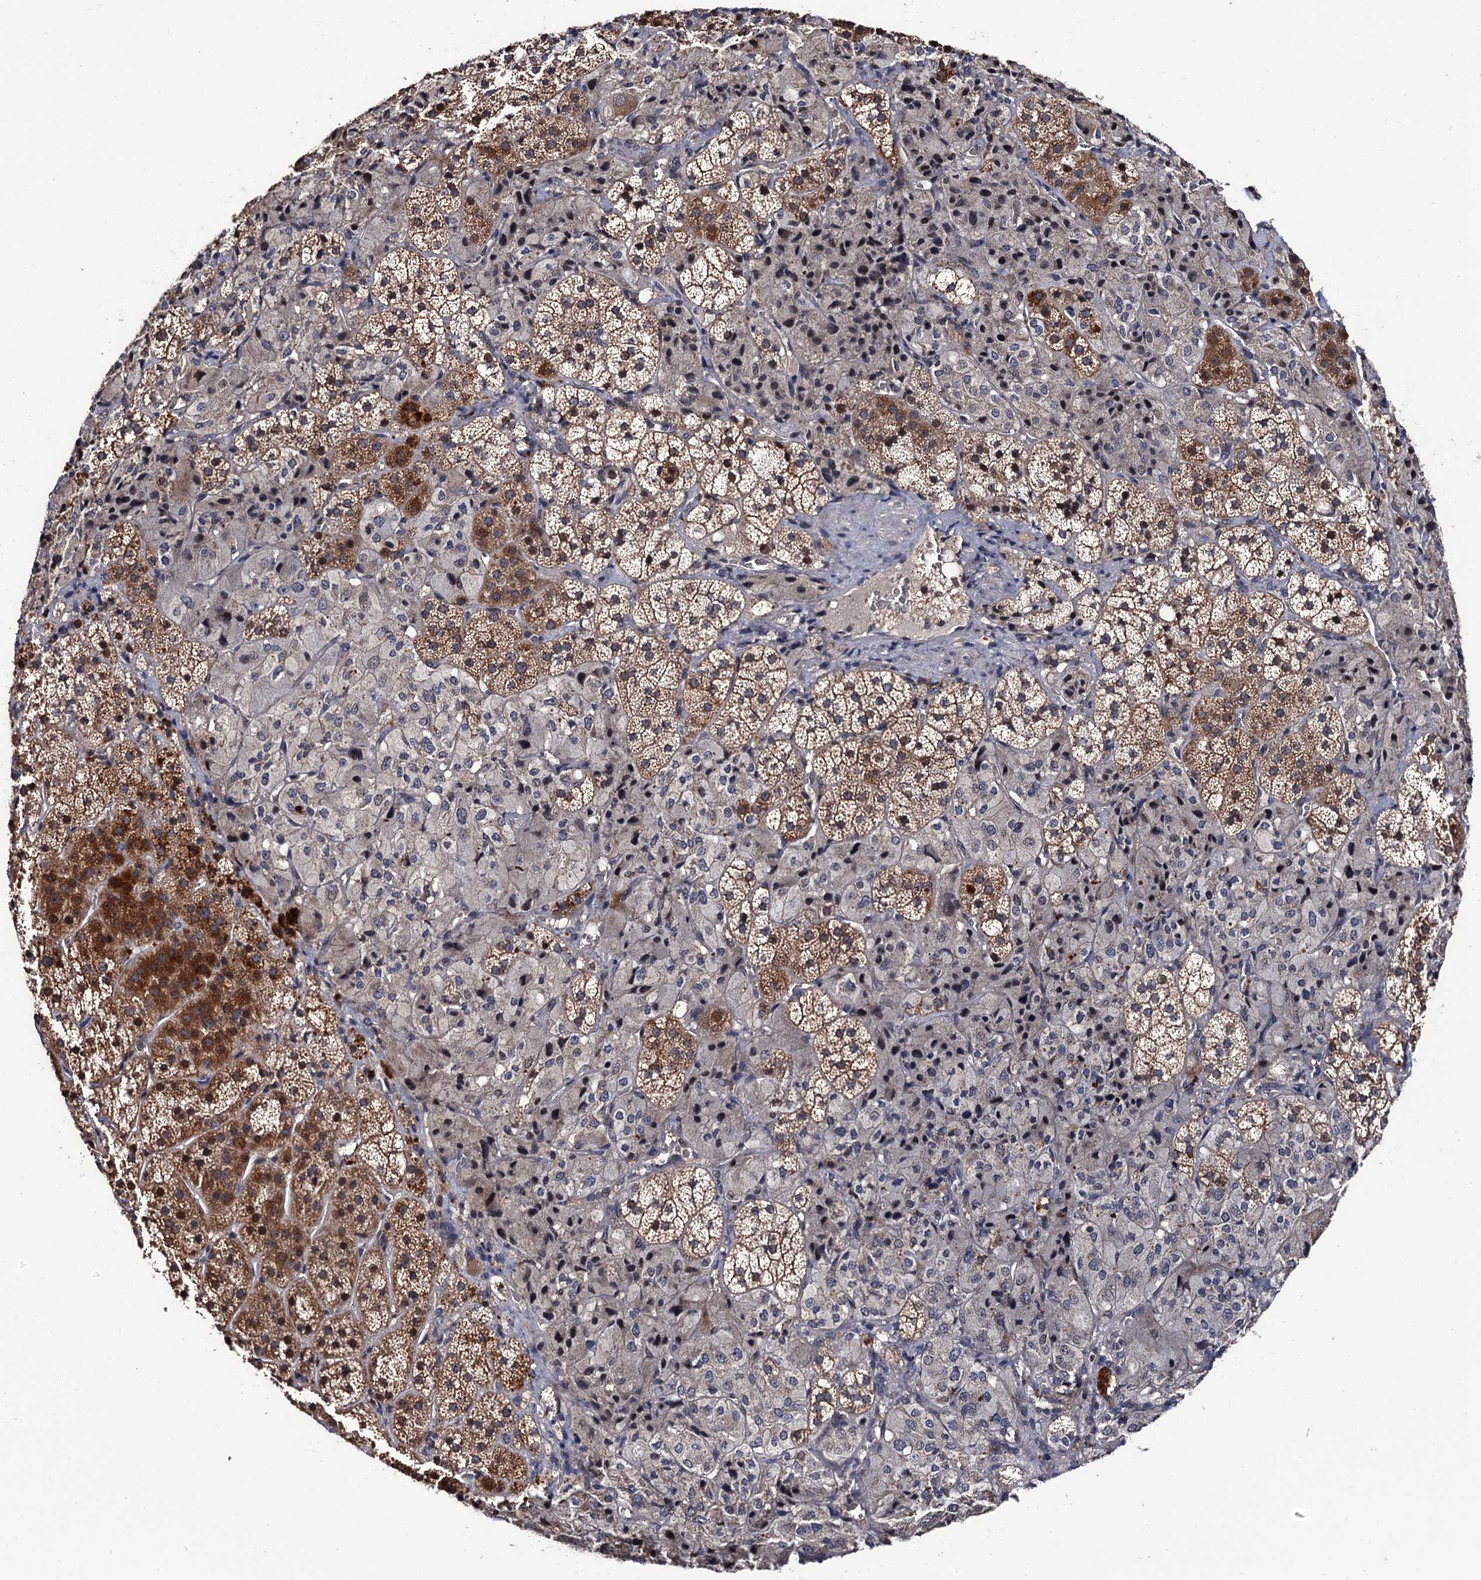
{"staining": {"intensity": "moderate", "quantity": "25%-75%", "location": "cytoplasmic/membranous"}, "tissue": "adrenal gland", "cell_type": "Glandular cells", "image_type": "normal", "snomed": [{"axis": "morphology", "description": "Normal tissue, NOS"}, {"axis": "topography", "description": "Adrenal gland"}], "caption": "Immunohistochemical staining of unremarkable adrenal gland demonstrates moderate cytoplasmic/membranous protein staining in approximately 25%-75% of glandular cells.", "gene": "LRRC63", "patient": {"sex": "female", "age": 44}}